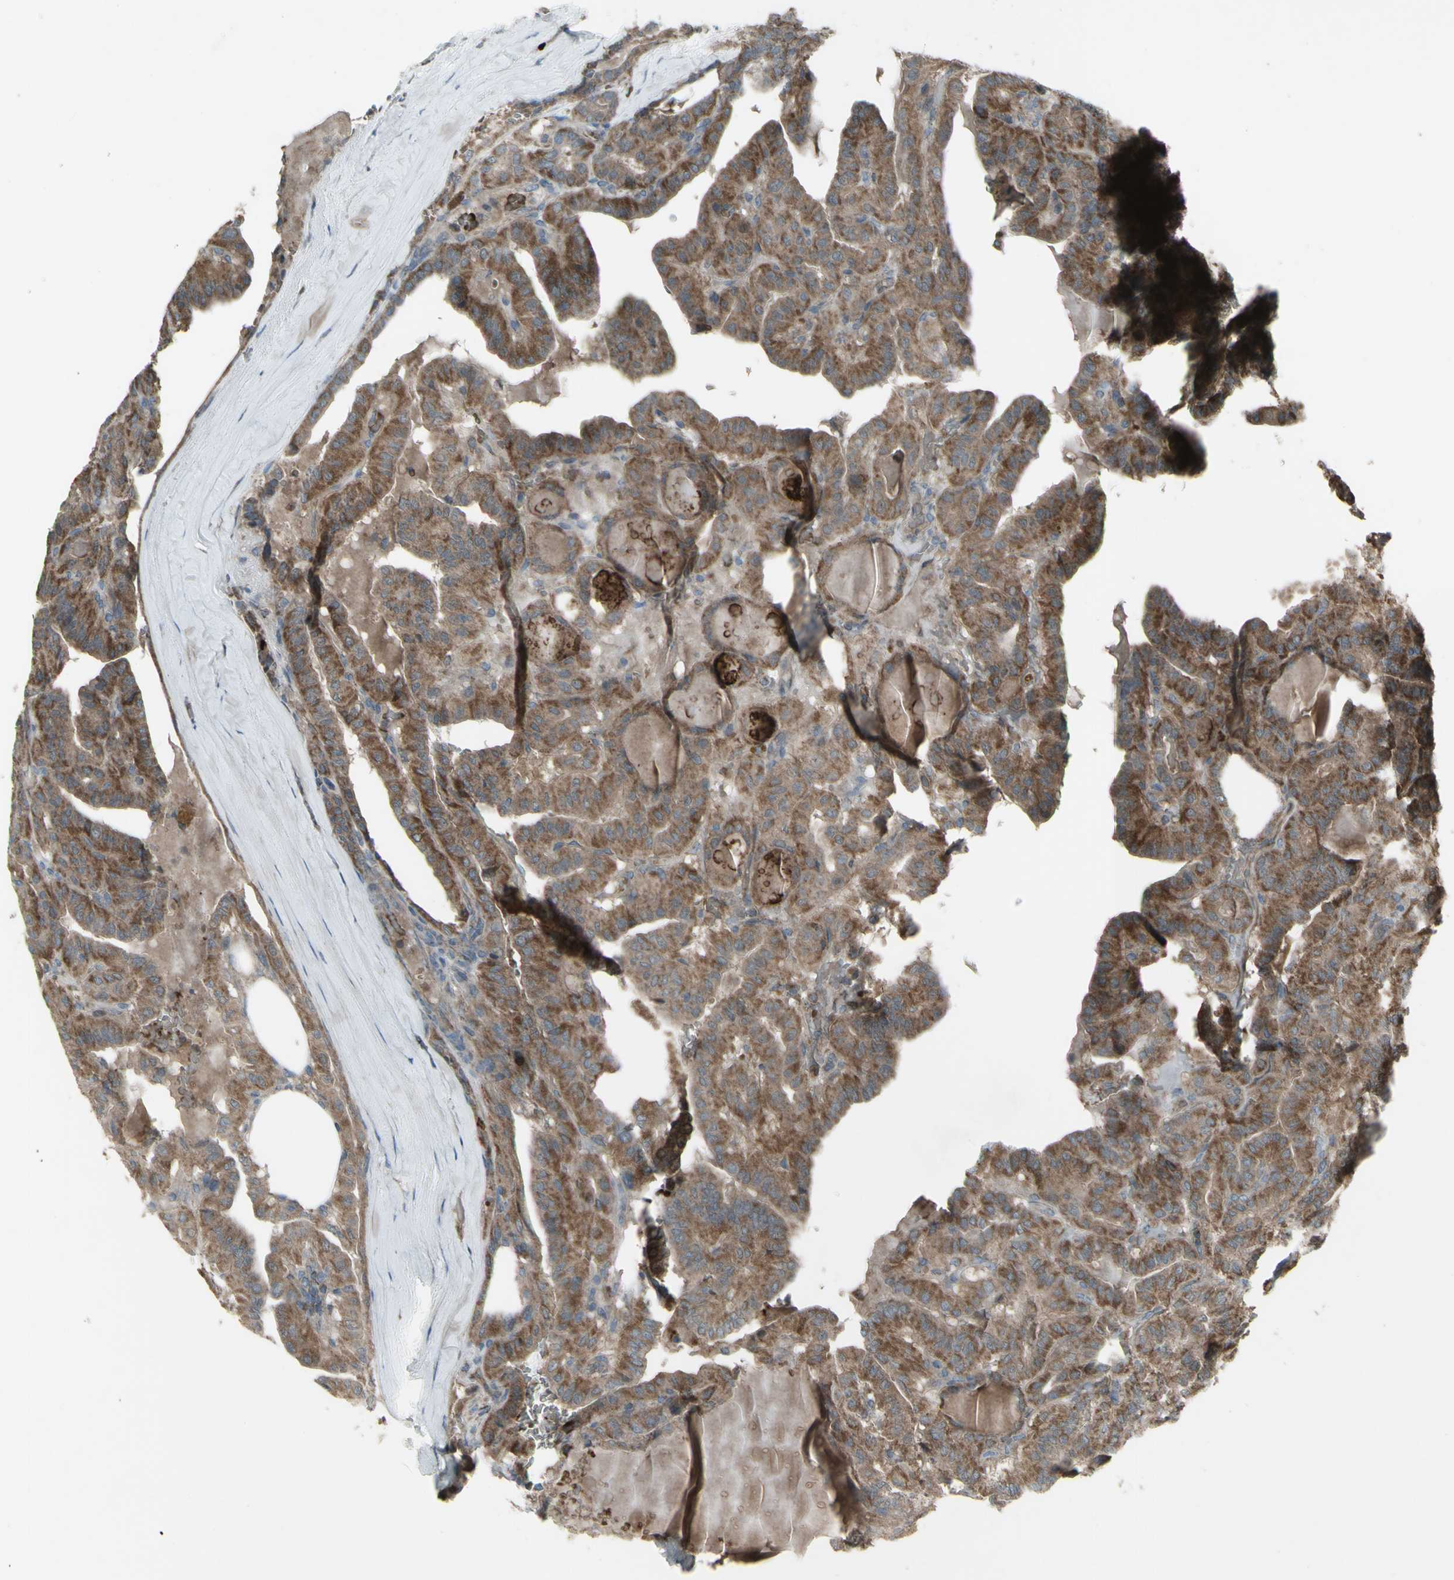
{"staining": {"intensity": "moderate", "quantity": ">75%", "location": "cytoplasmic/membranous"}, "tissue": "head and neck cancer", "cell_type": "Tumor cells", "image_type": "cancer", "snomed": [{"axis": "morphology", "description": "Squamous cell carcinoma, NOS"}, {"axis": "topography", "description": "Oral tissue"}, {"axis": "topography", "description": "Head-Neck"}], "caption": "Immunohistochemical staining of head and neck squamous cell carcinoma shows medium levels of moderate cytoplasmic/membranous staining in about >75% of tumor cells. Nuclei are stained in blue.", "gene": "SHC1", "patient": {"sex": "female", "age": 50}}